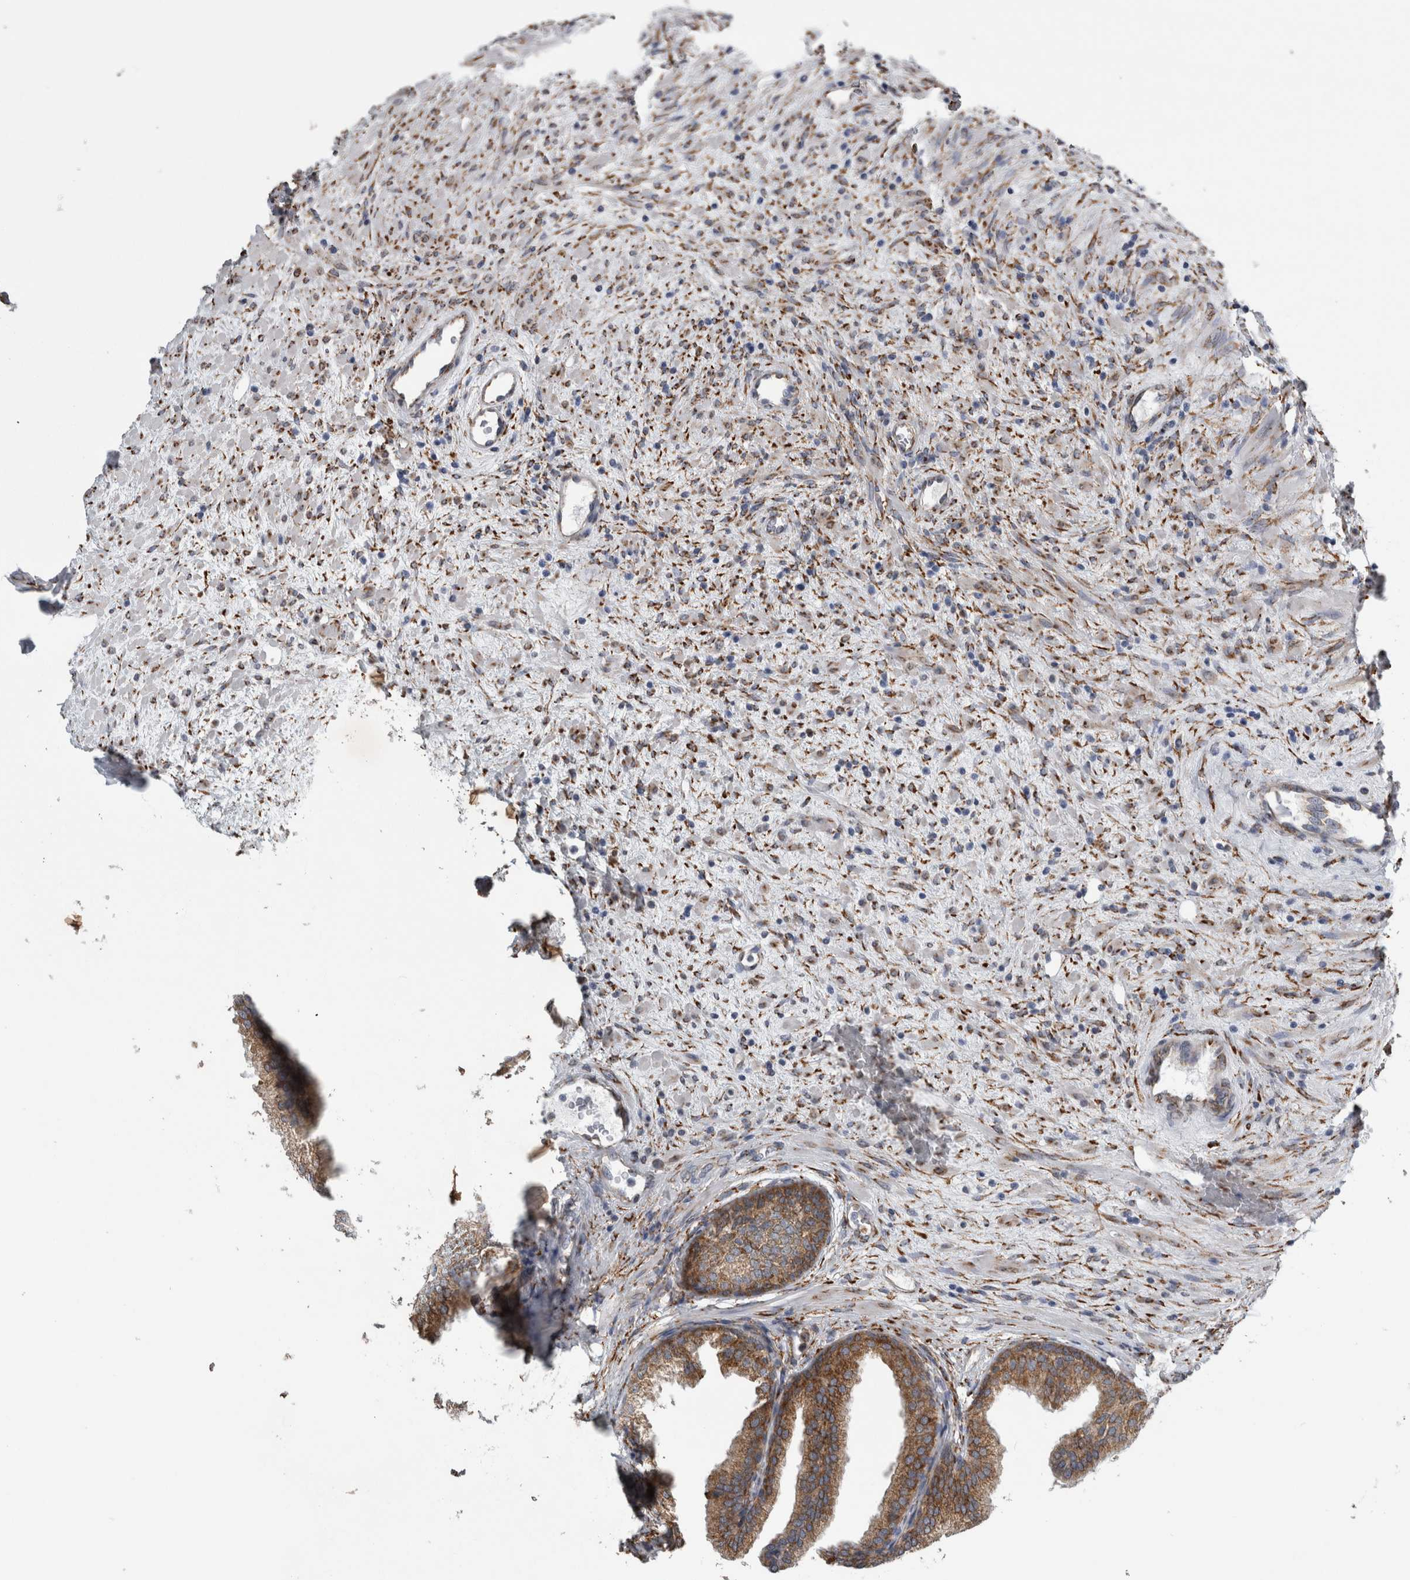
{"staining": {"intensity": "moderate", "quantity": ">75%", "location": "cytoplasmic/membranous"}, "tissue": "prostate", "cell_type": "Glandular cells", "image_type": "normal", "snomed": [{"axis": "morphology", "description": "Normal tissue, NOS"}, {"axis": "topography", "description": "Prostate"}], "caption": "IHC histopathology image of unremarkable prostate stained for a protein (brown), which demonstrates medium levels of moderate cytoplasmic/membranous positivity in about >75% of glandular cells.", "gene": "FHIP2B", "patient": {"sex": "male", "age": 76}}